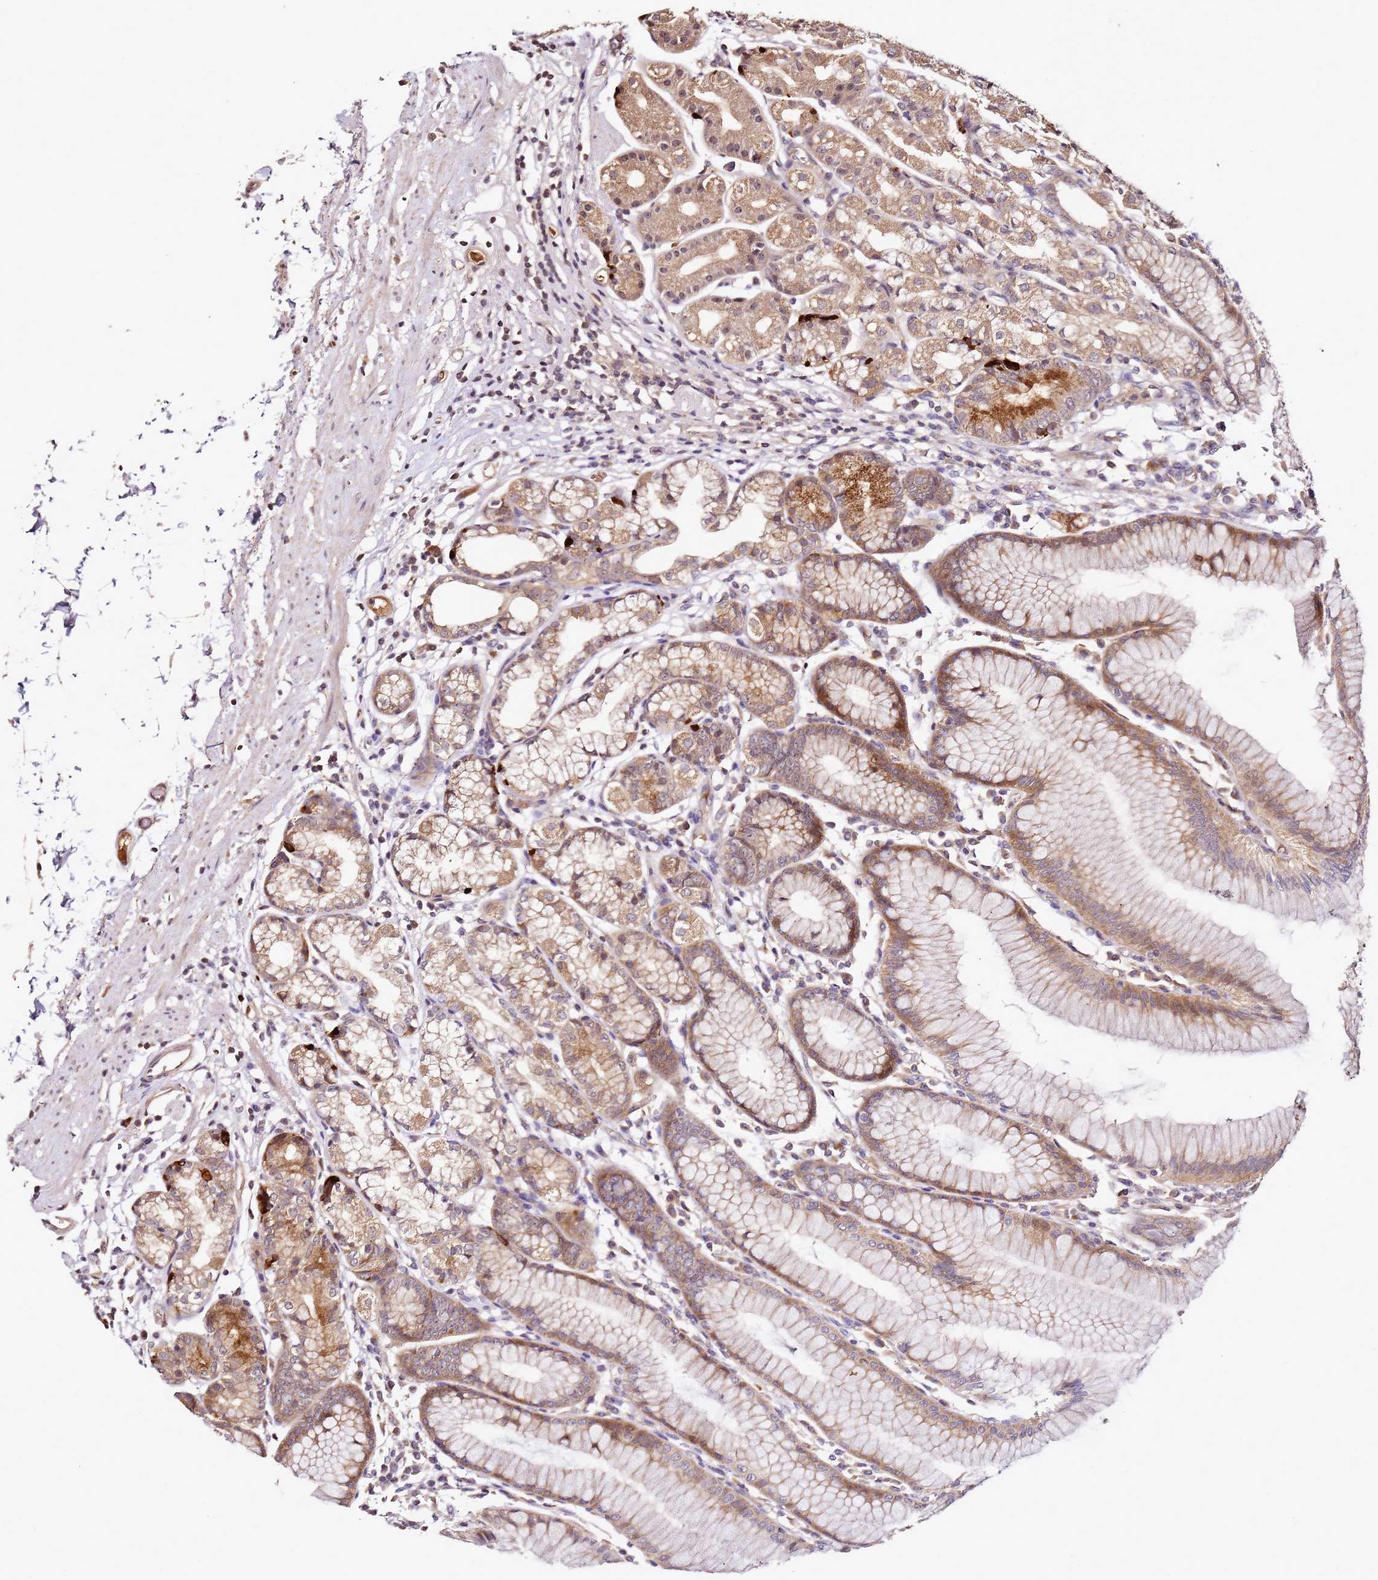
{"staining": {"intensity": "moderate", "quantity": ">75%", "location": "cytoplasmic/membranous,nuclear"}, "tissue": "stomach", "cell_type": "Glandular cells", "image_type": "normal", "snomed": [{"axis": "morphology", "description": "Normal tissue, NOS"}, {"axis": "topography", "description": "Stomach"}], "caption": "Immunohistochemistry (IHC) of unremarkable human stomach exhibits medium levels of moderate cytoplasmic/membranous,nuclear expression in about >75% of glandular cells.", "gene": "DDX27", "patient": {"sex": "female", "age": 57}}